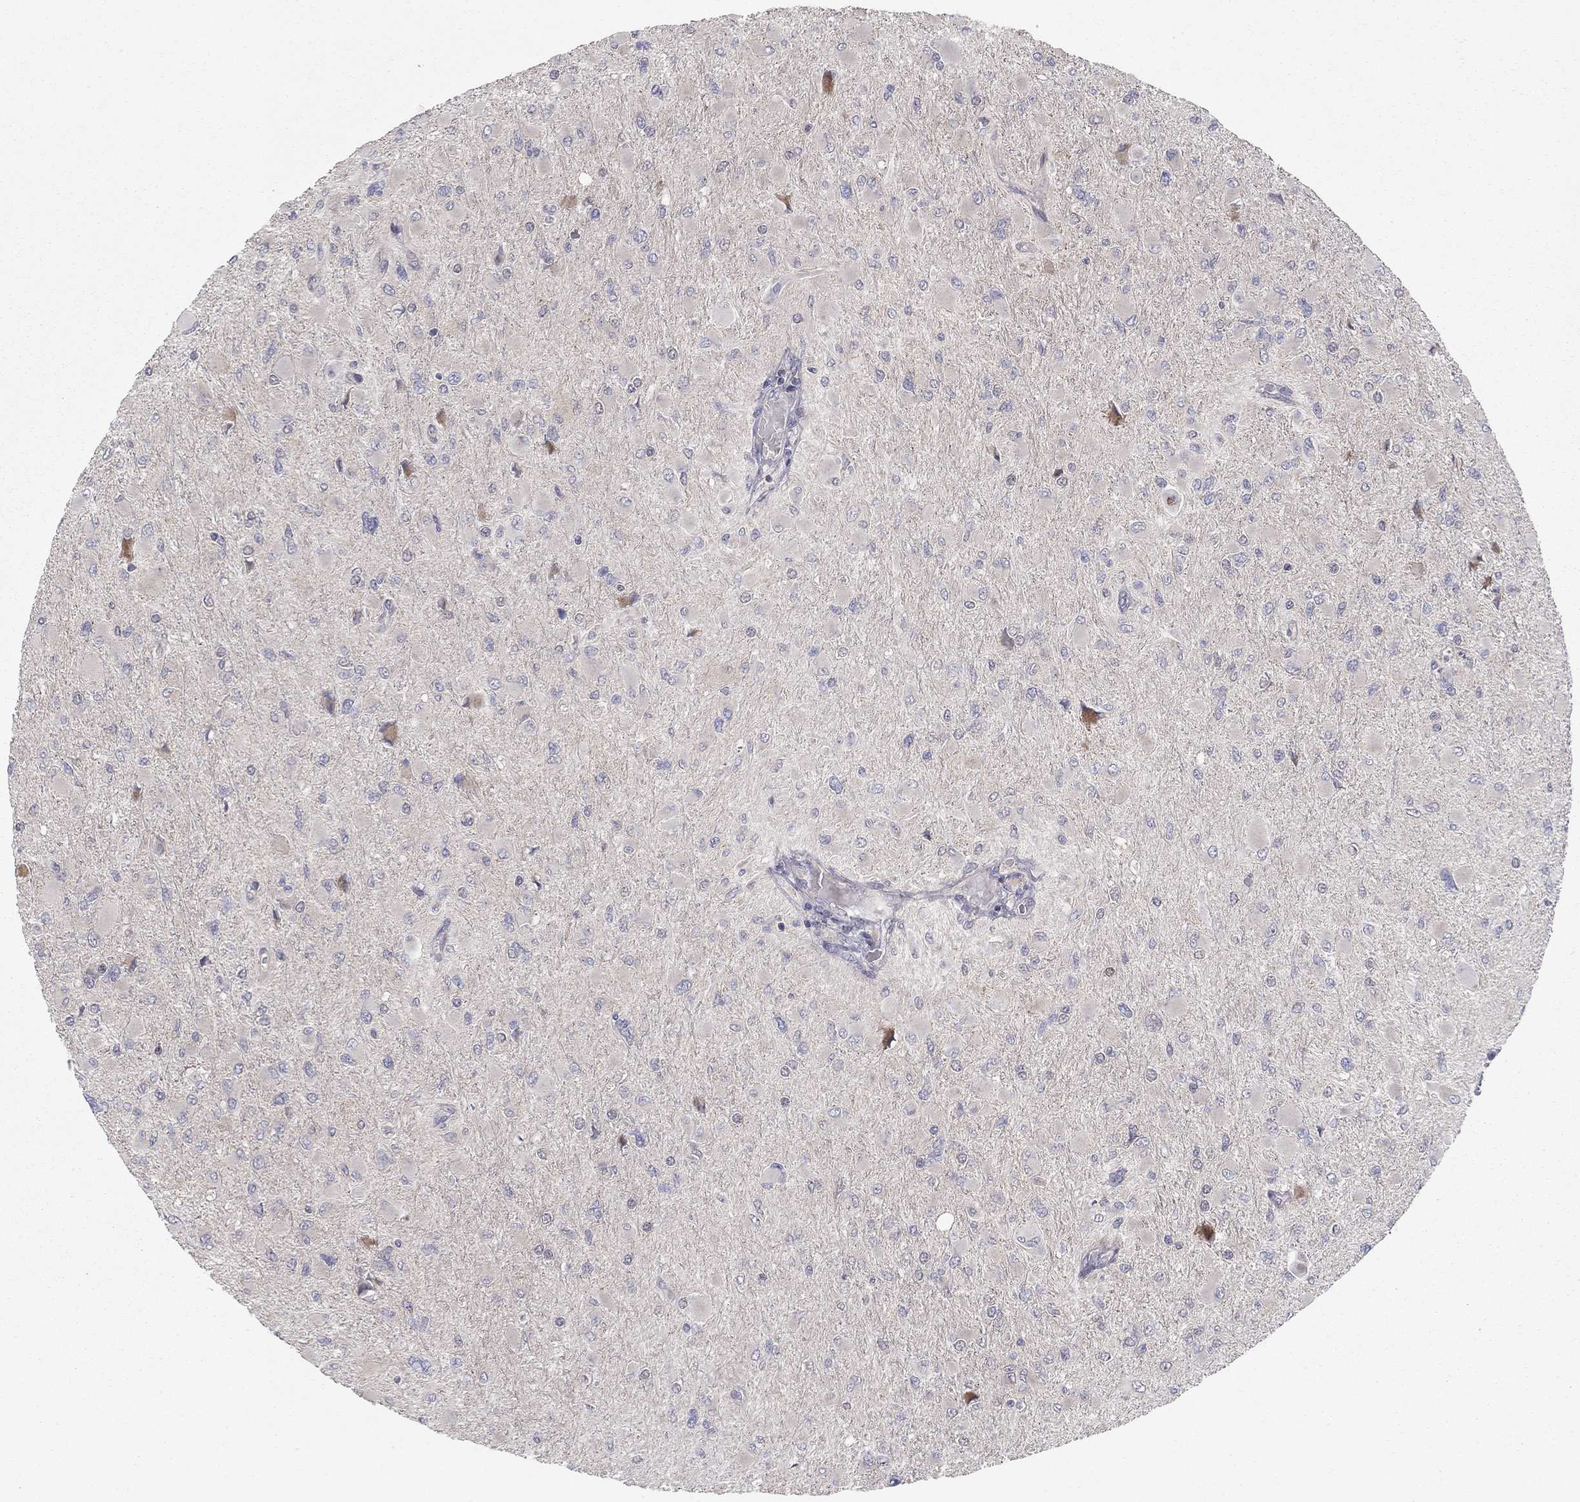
{"staining": {"intensity": "negative", "quantity": "none", "location": "none"}, "tissue": "glioma", "cell_type": "Tumor cells", "image_type": "cancer", "snomed": [{"axis": "morphology", "description": "Glioma, malignant, High grade"}, {"axis": "topography", "description": "Cerebral cortex"}], "caption": "Immunohistochemical staining of human glioma reveals no significant positivity in tumor cells.", "gene": "DUSP7", "patient": {"sex": "female", "age": 36}}